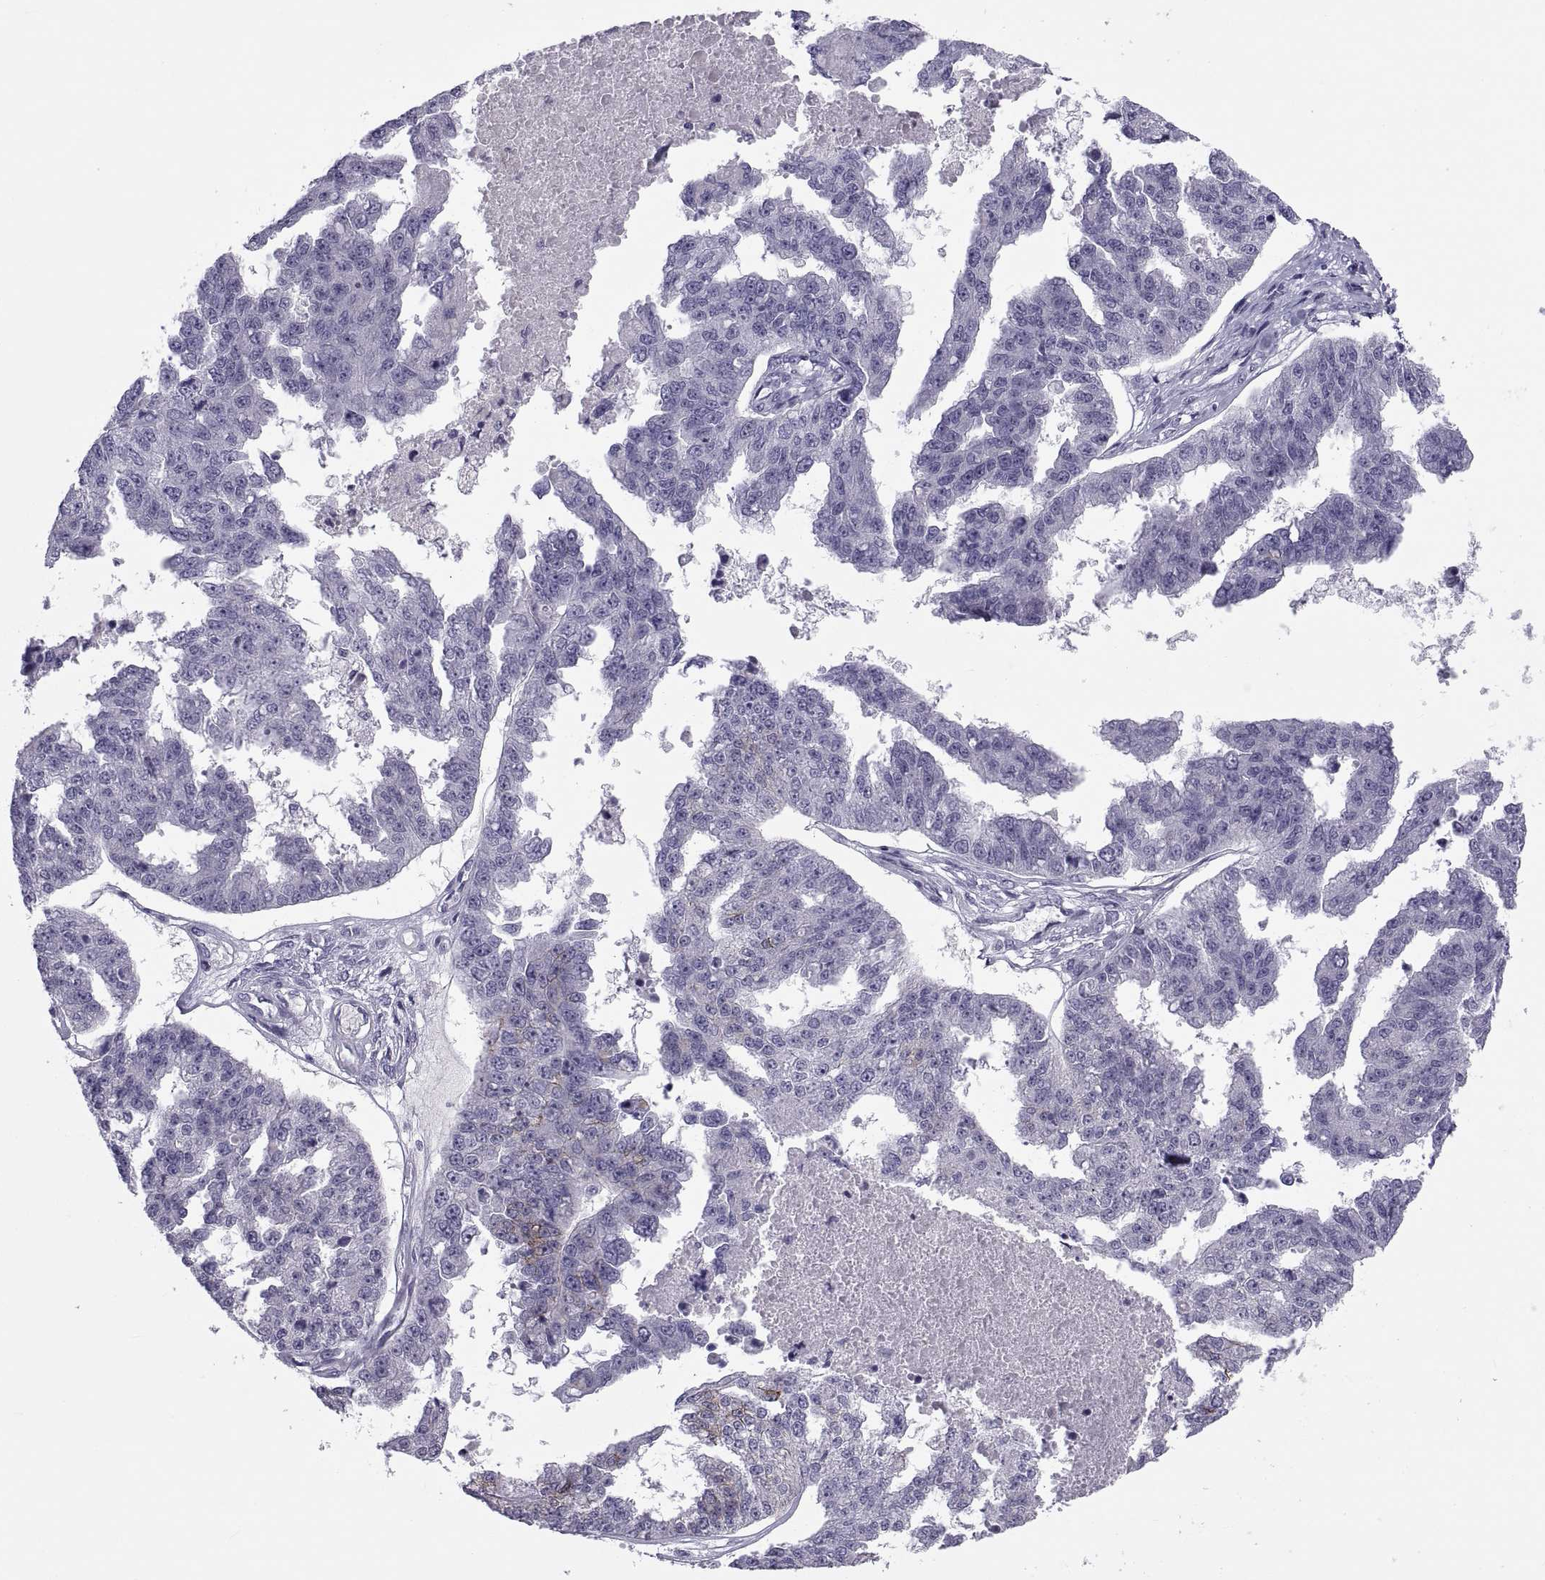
{"staining": {"intensity": "negative", "quantity": "none", "location": "none"}, "tissue": "ovarian cancer", "cell_type": "Tumor cells", "image_type": "cancer", "snomed": [{"axis": "morphology", "description": "Cystadenocarcinoma, serous, NOS"}, {"axis": "topography", "description": "Ovary"}], "caption": "Protein analysis of ovarian cancer demonstrates no significant staining in tumor cells.", "gene": "TMEM158", "patient": {"sex": "female", "age": 58}}